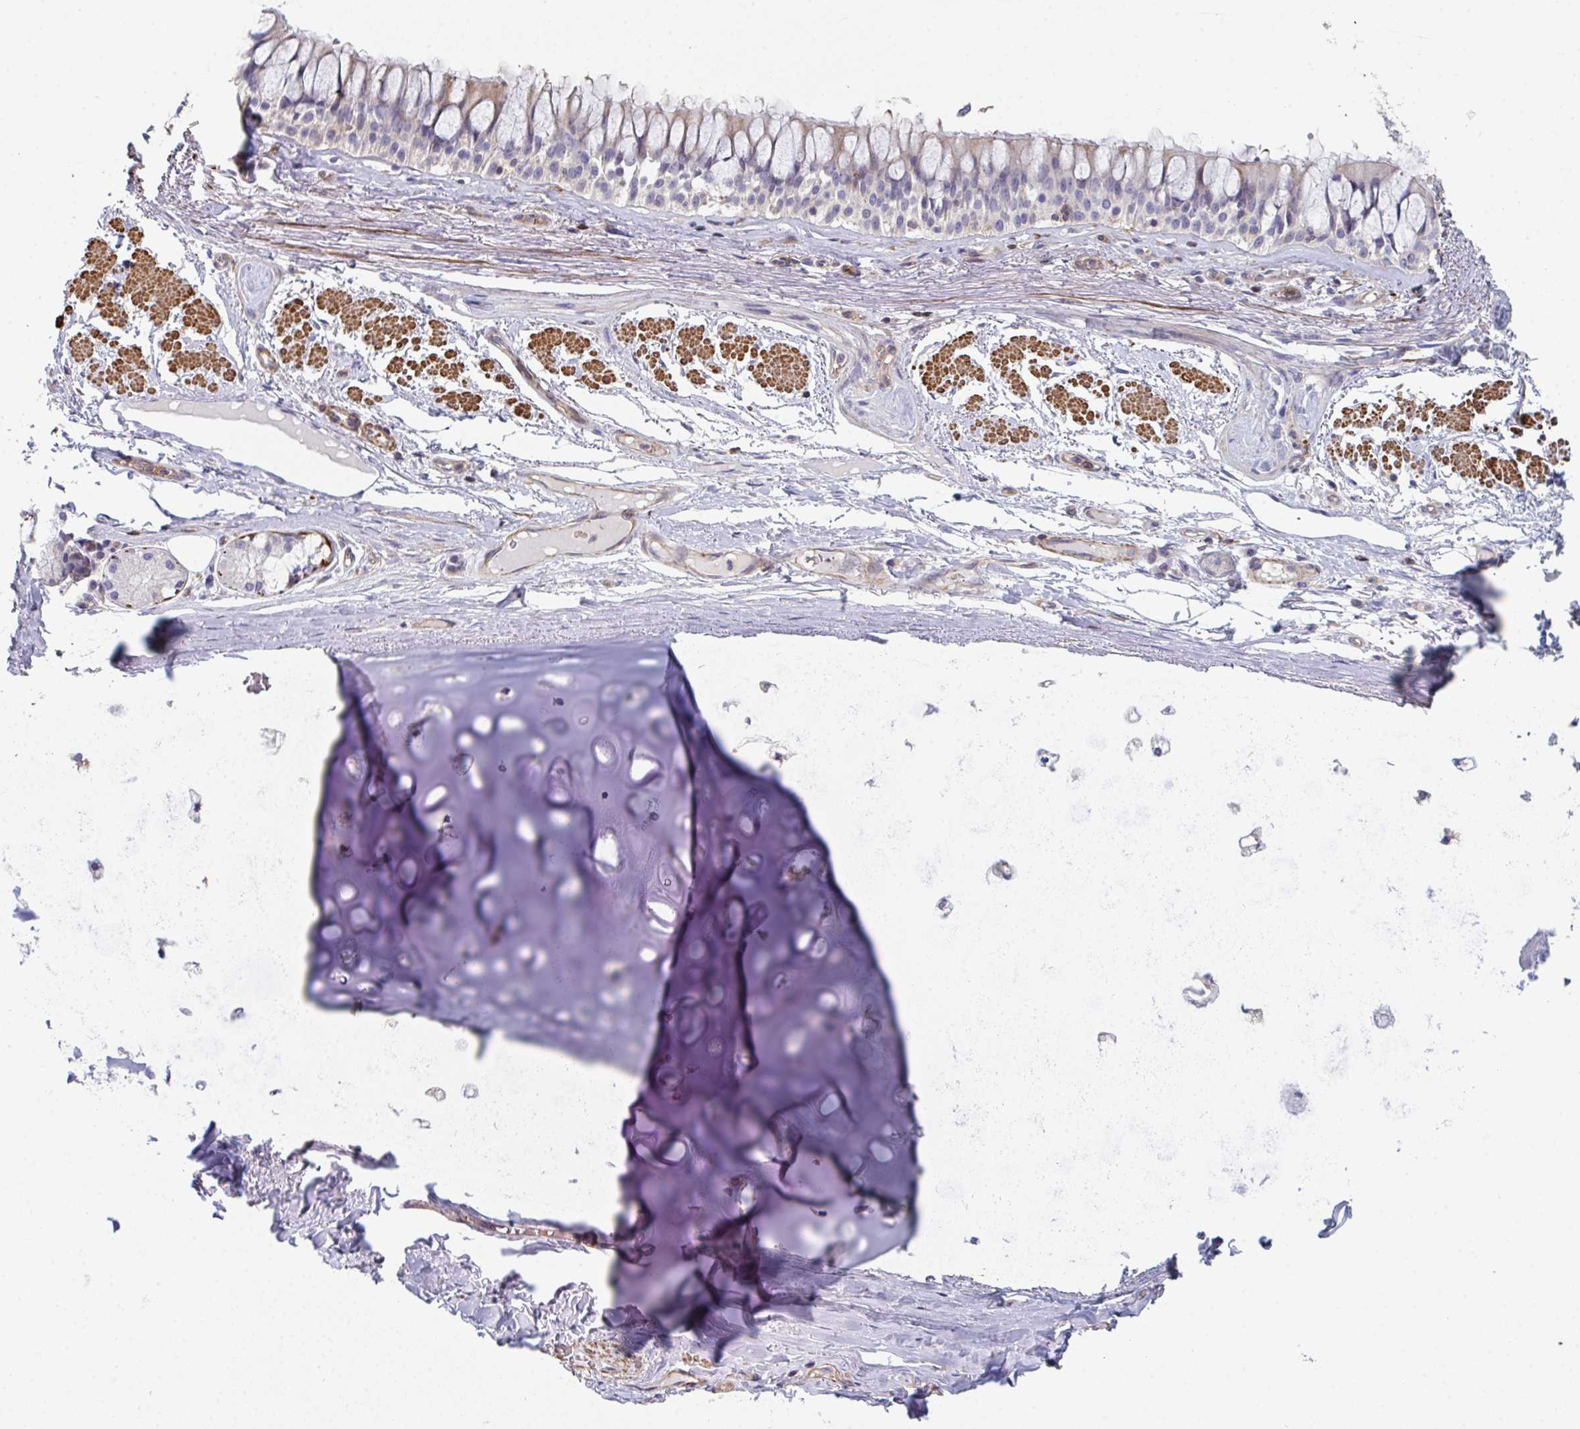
{"staining": {"intensity": "negative", "quantity": "none", "location": "none"}, "tissue": "soft tissue", "cell_type": "Chondrocytes", "image_type": "normal", "snomed": [{"axis": "morphology", "description": "Normal tissue, NOS"}, {"axis": "topography", "description": "Cartilage tissue"}, {"axis": "topography", "description": "Bronchus"}], "caption": "Chondrocytes show no significant protein positivity in unremarkable soft tissue. The staining was performed using DAB (3,3'-diaminobenzidine) to visualize the protein expression in brown, while the nuclei were stained in blue with hematoxylin (Magnification: 20x).", "gene": "FZD2", "patient": {"sex": "male", "age": 64}}